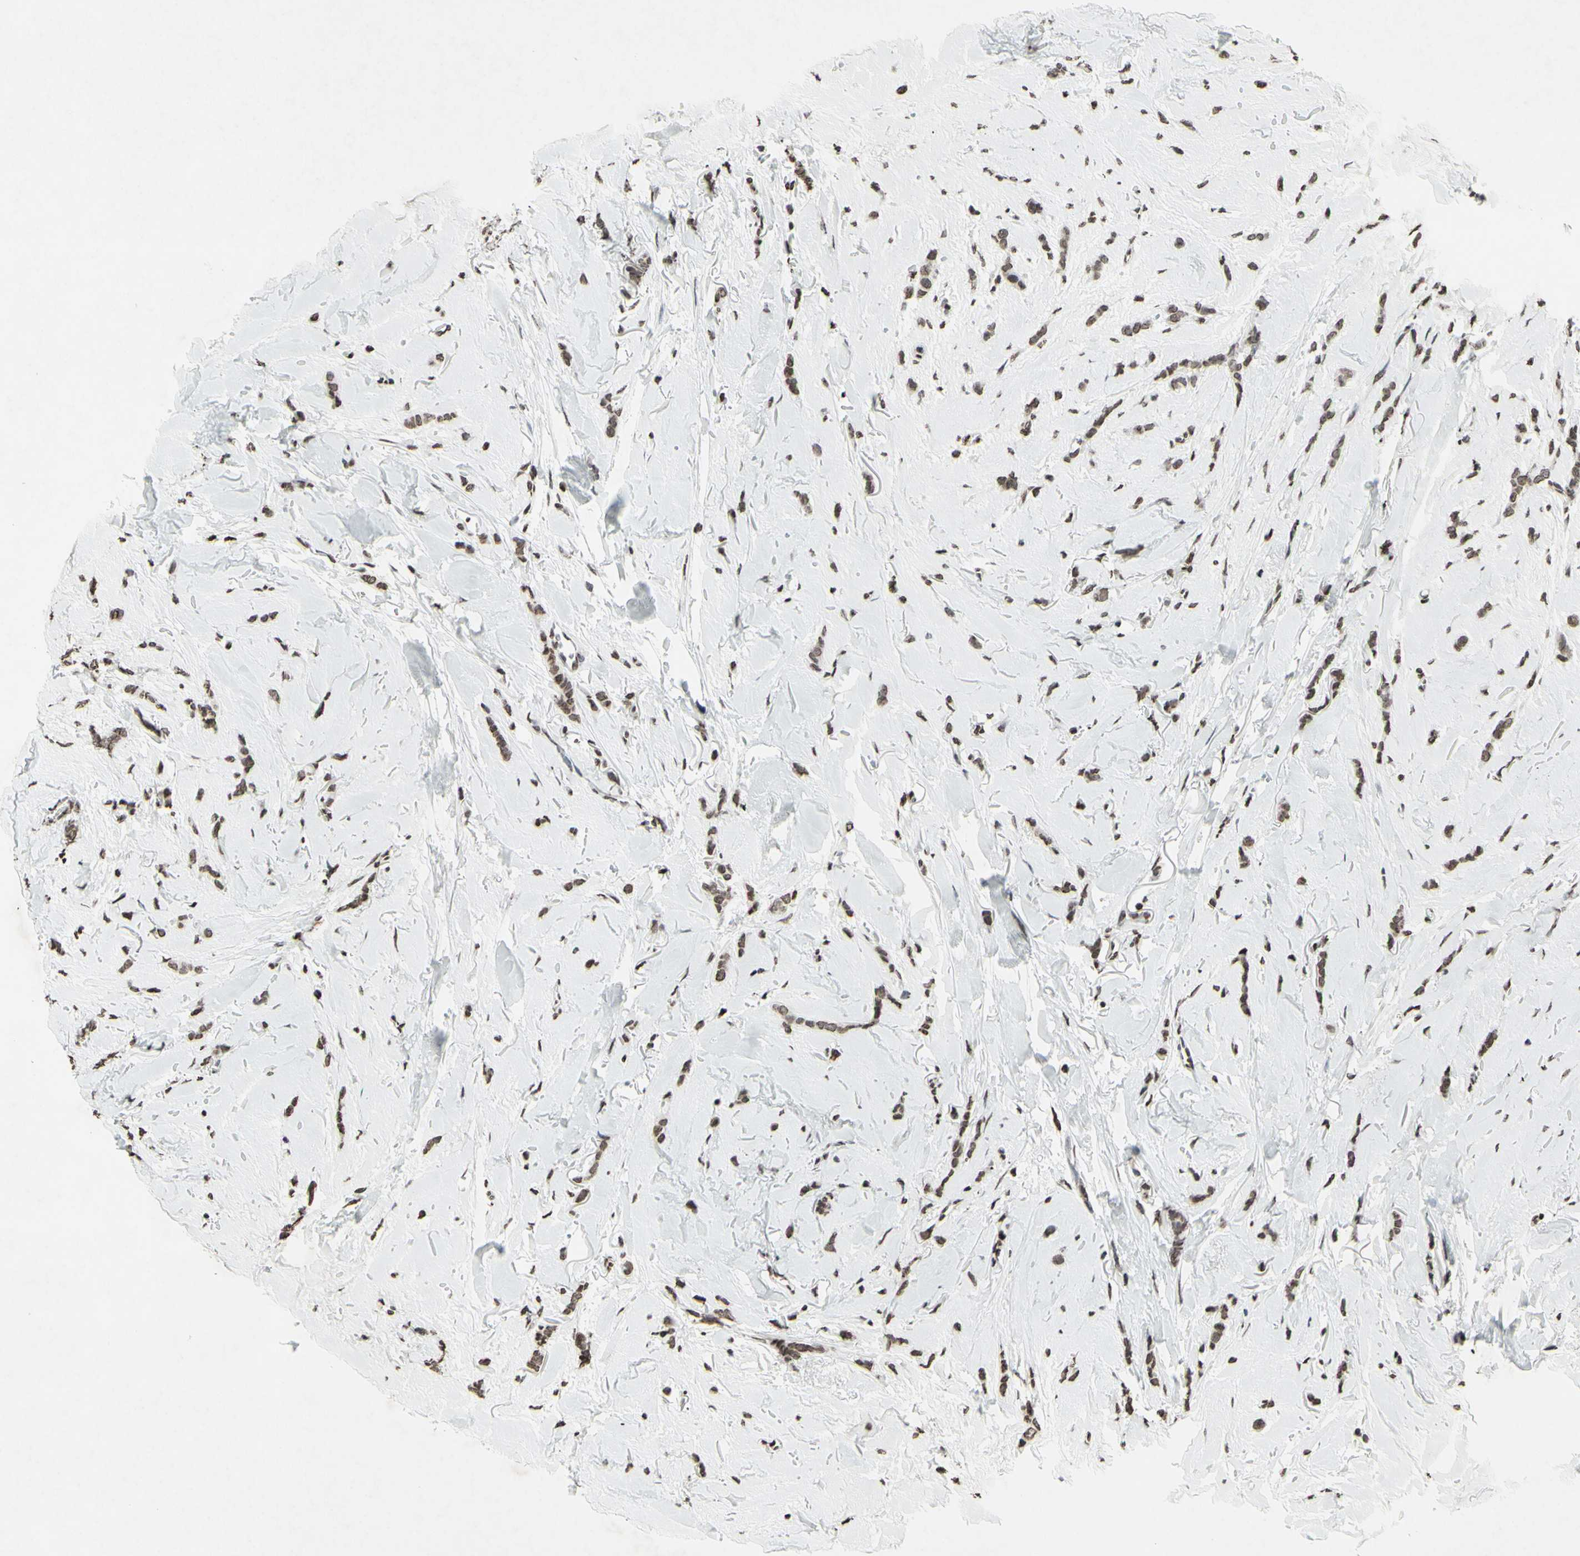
{"staining": {"intensity": "moderate", "quantity": ">75%", "location": "nuclear"}, "tissue": "breast cancer", "cell_type": "Tumor cells", "image_type": "cancer", "snomed": [{"axis": "morphology", "description": "Lobular carcinoma"}, {"axis": "topography", "description": "Skin"}, {"axis": "topography", "description": "Breast"}], "caption": "Immunohistochemical staining of lobular carcinoma (breast) shows medium levels of moderate nuclear staining in about >75% of tumor cells. (IHC, brightfield microscopy, high magnification).", "gene": "CD79B", "patient": {"sex": "female", "age": 46}}